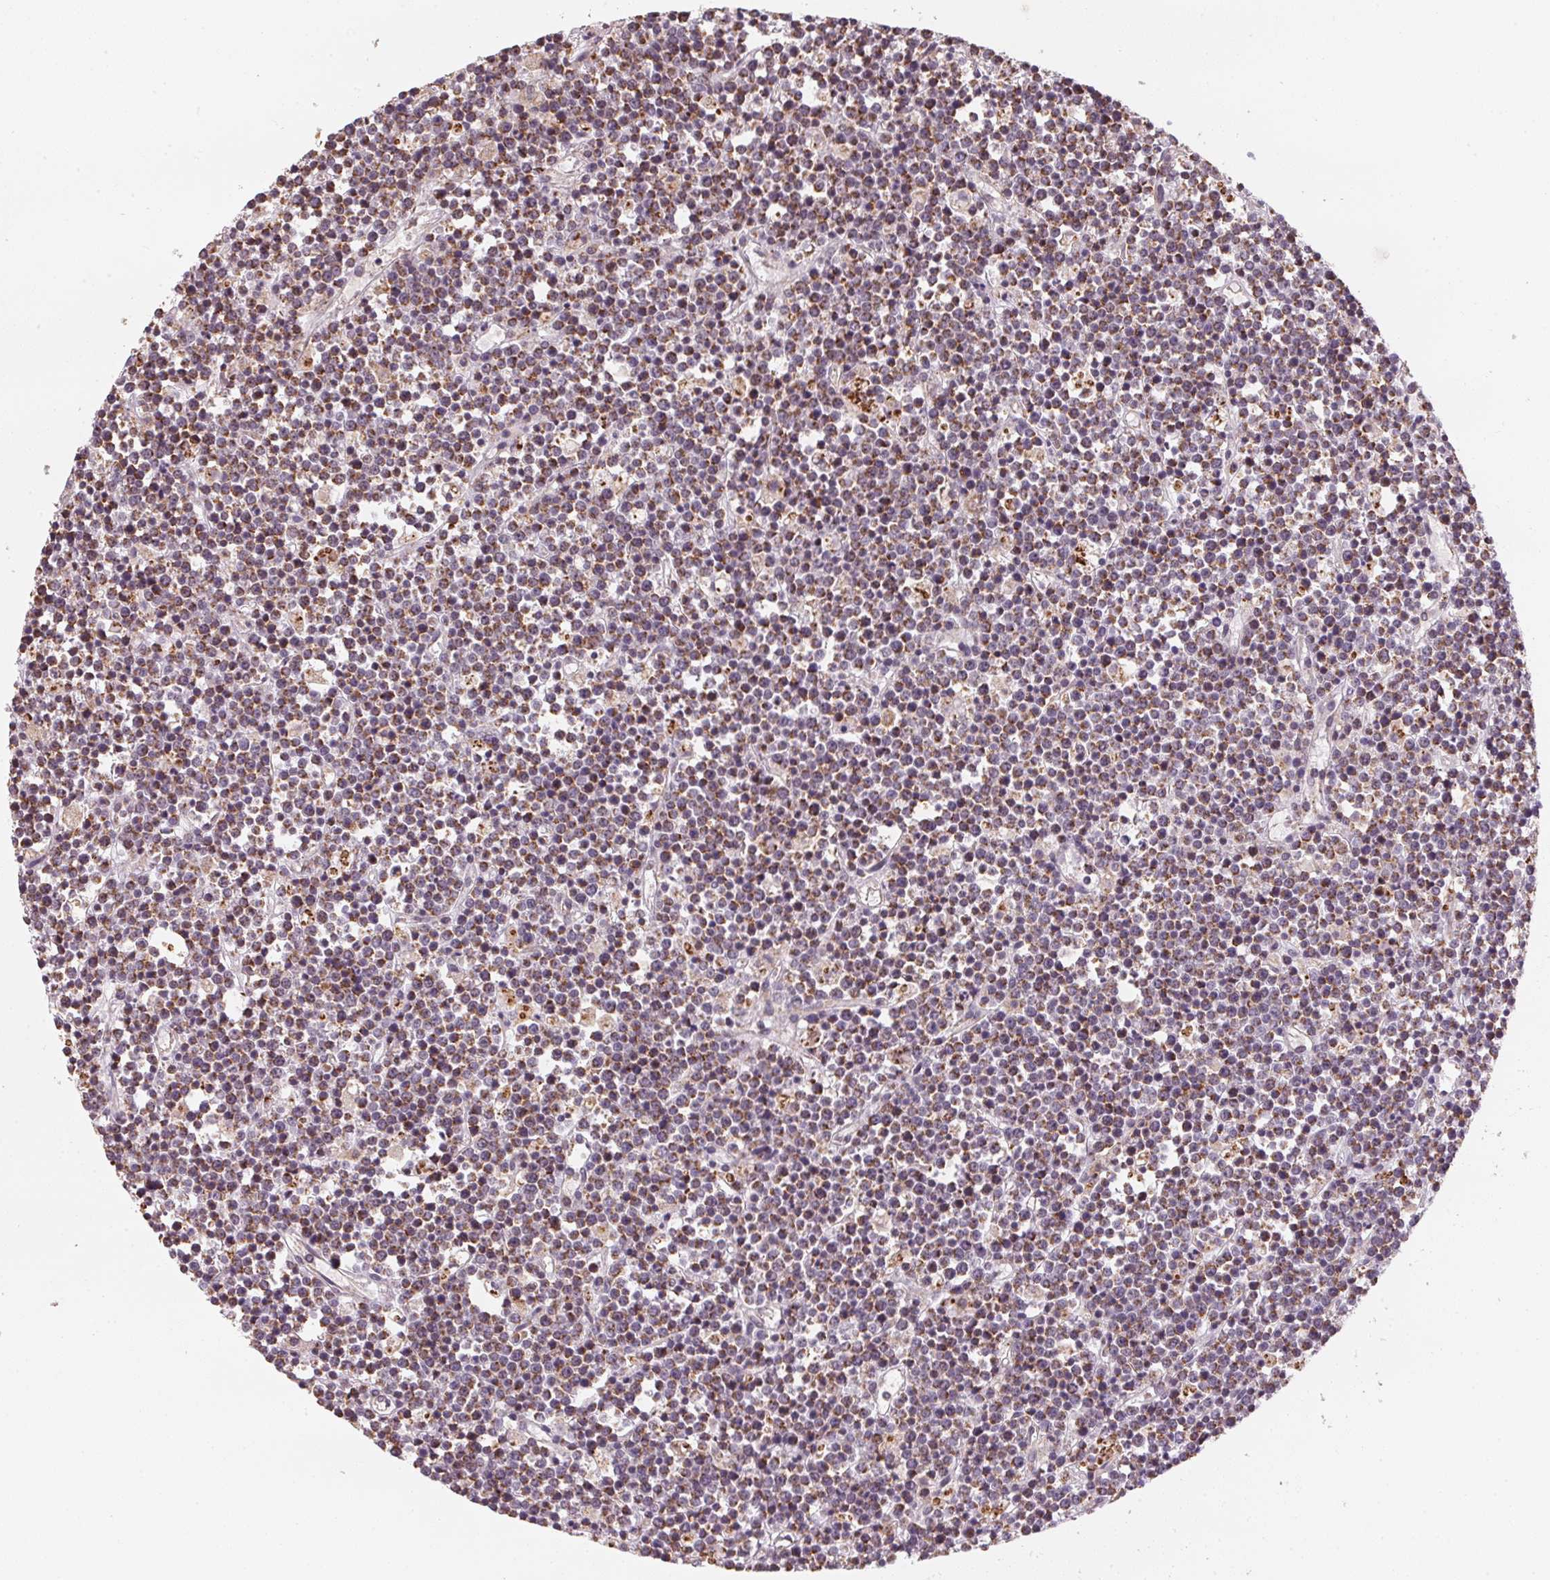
{"staining": {"intensity": "moderate", "quantity": "25%-75%", "location": "cytoplasmic/membranous"}, "tissue": "lymphoma", "cell_type": "Tumor cells", "image_type": "cancer", "snomed": [{"axis": "morphology", "description": "Malignant lymphoma, non-Hodgkin's type, High grade"}, {"axis": "topography", "description": "Ovary"}], "caption": "There is medium levels of moderate cytoplasmic/membranous expression in tumor cells of lymphoma, as demonstrated by immunohistochemical staining (brown color).", "gene": "MATCAP1", "patient": {"sex": "female", "age": 56}}